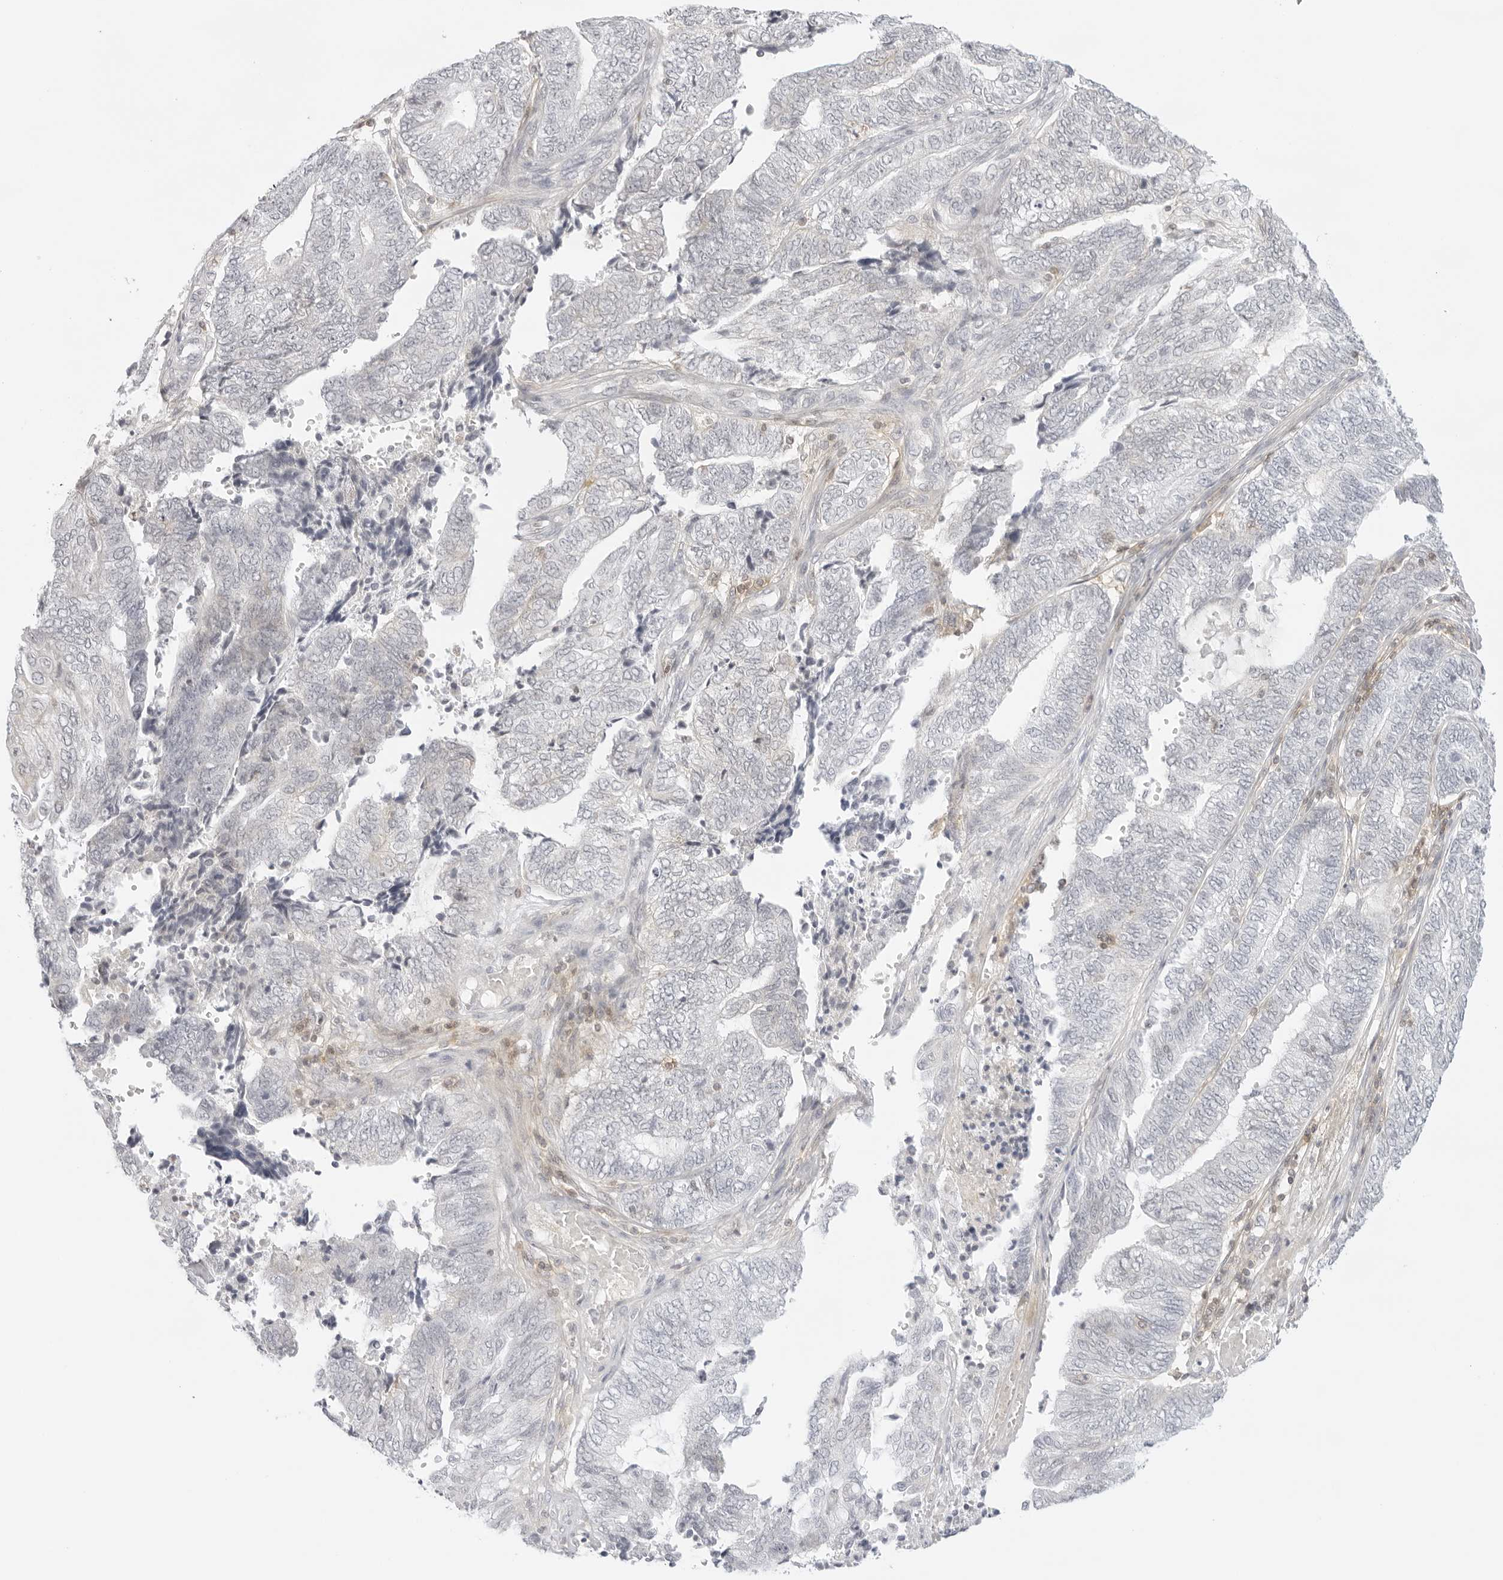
{"staining": {"intensity": "negative", "quantity": "none", "location": "none"}, "tissue": "endometrial cancer", "cell_type": "Tumor cells", "image_type": "cancer", "snomed": [{"axis": "morphology", "description": "Adenocarcinoma, NOS"}, {"axis": "topography", "description": "Uterus"}, {"axis": "topography", "description": "Endometrium"}], "caption": "The IHC image has no significant expression in tumor cells of endometrial cancer tissue. (DAB (3,3'-diaminobenzidine) immunohistochemistry, high magnification).", "gene": "TNFRSF14", "patient": {"sex": "female", "age": 70}}